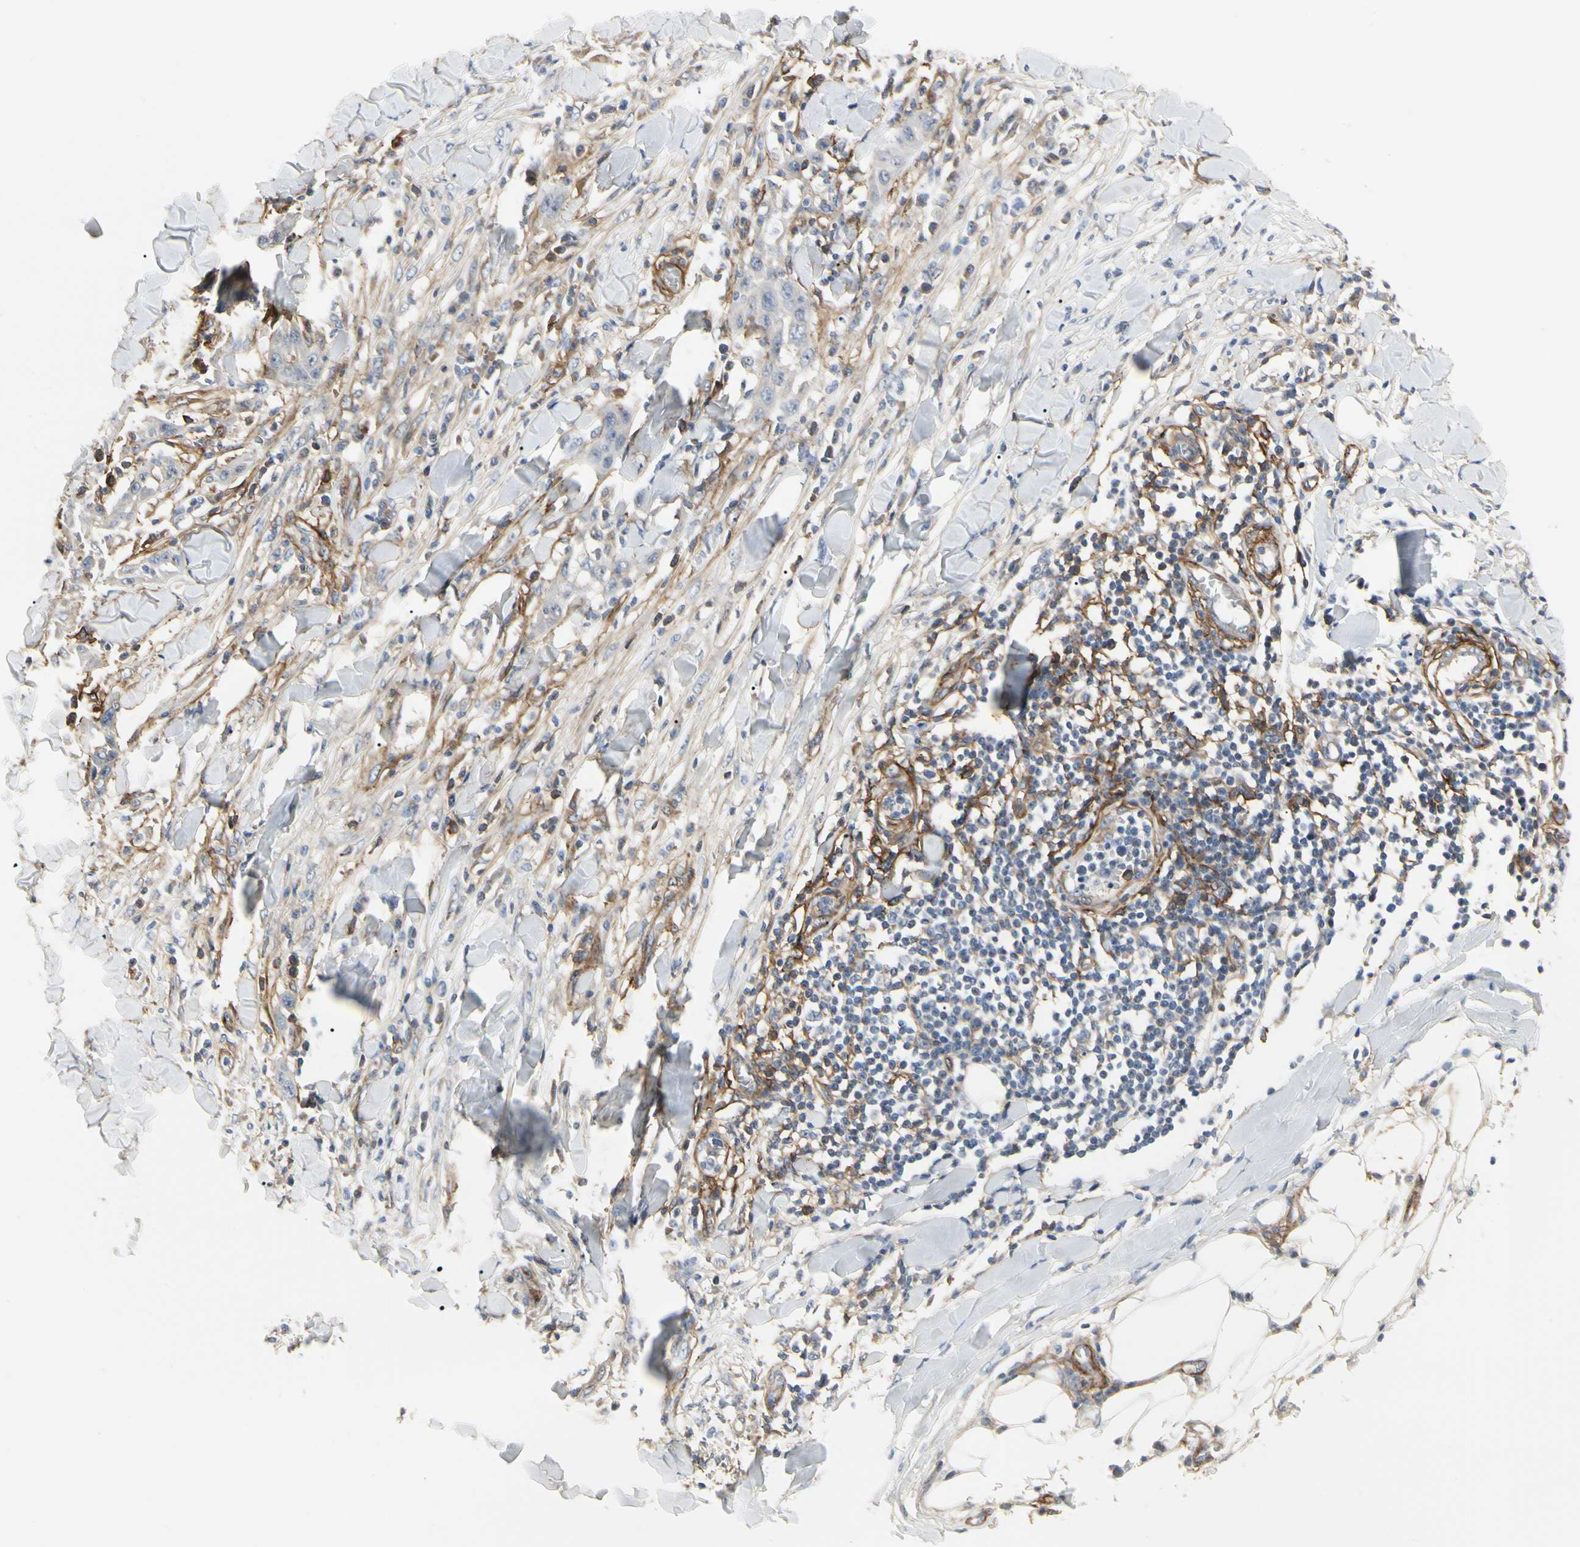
{"staining": {"intensity": "negative", "quantity": "none", "location": "none"}, "tissue": "skin cancer", "cell_type": "Tumor cells", "image_type": "cancer", "snomed": [{"axis": "morphology", "description": "Squamous cell carcinoma, NOS"}, {"axis": "topography", "description": "Skin"}], "caption": "Skin cancer (squamous cell carcinoma) was stained to show a protein in brown. There is no significant staining in tumor cells.", "gene": "GGT5", "patient": {"sex": "male", "age": 24}}